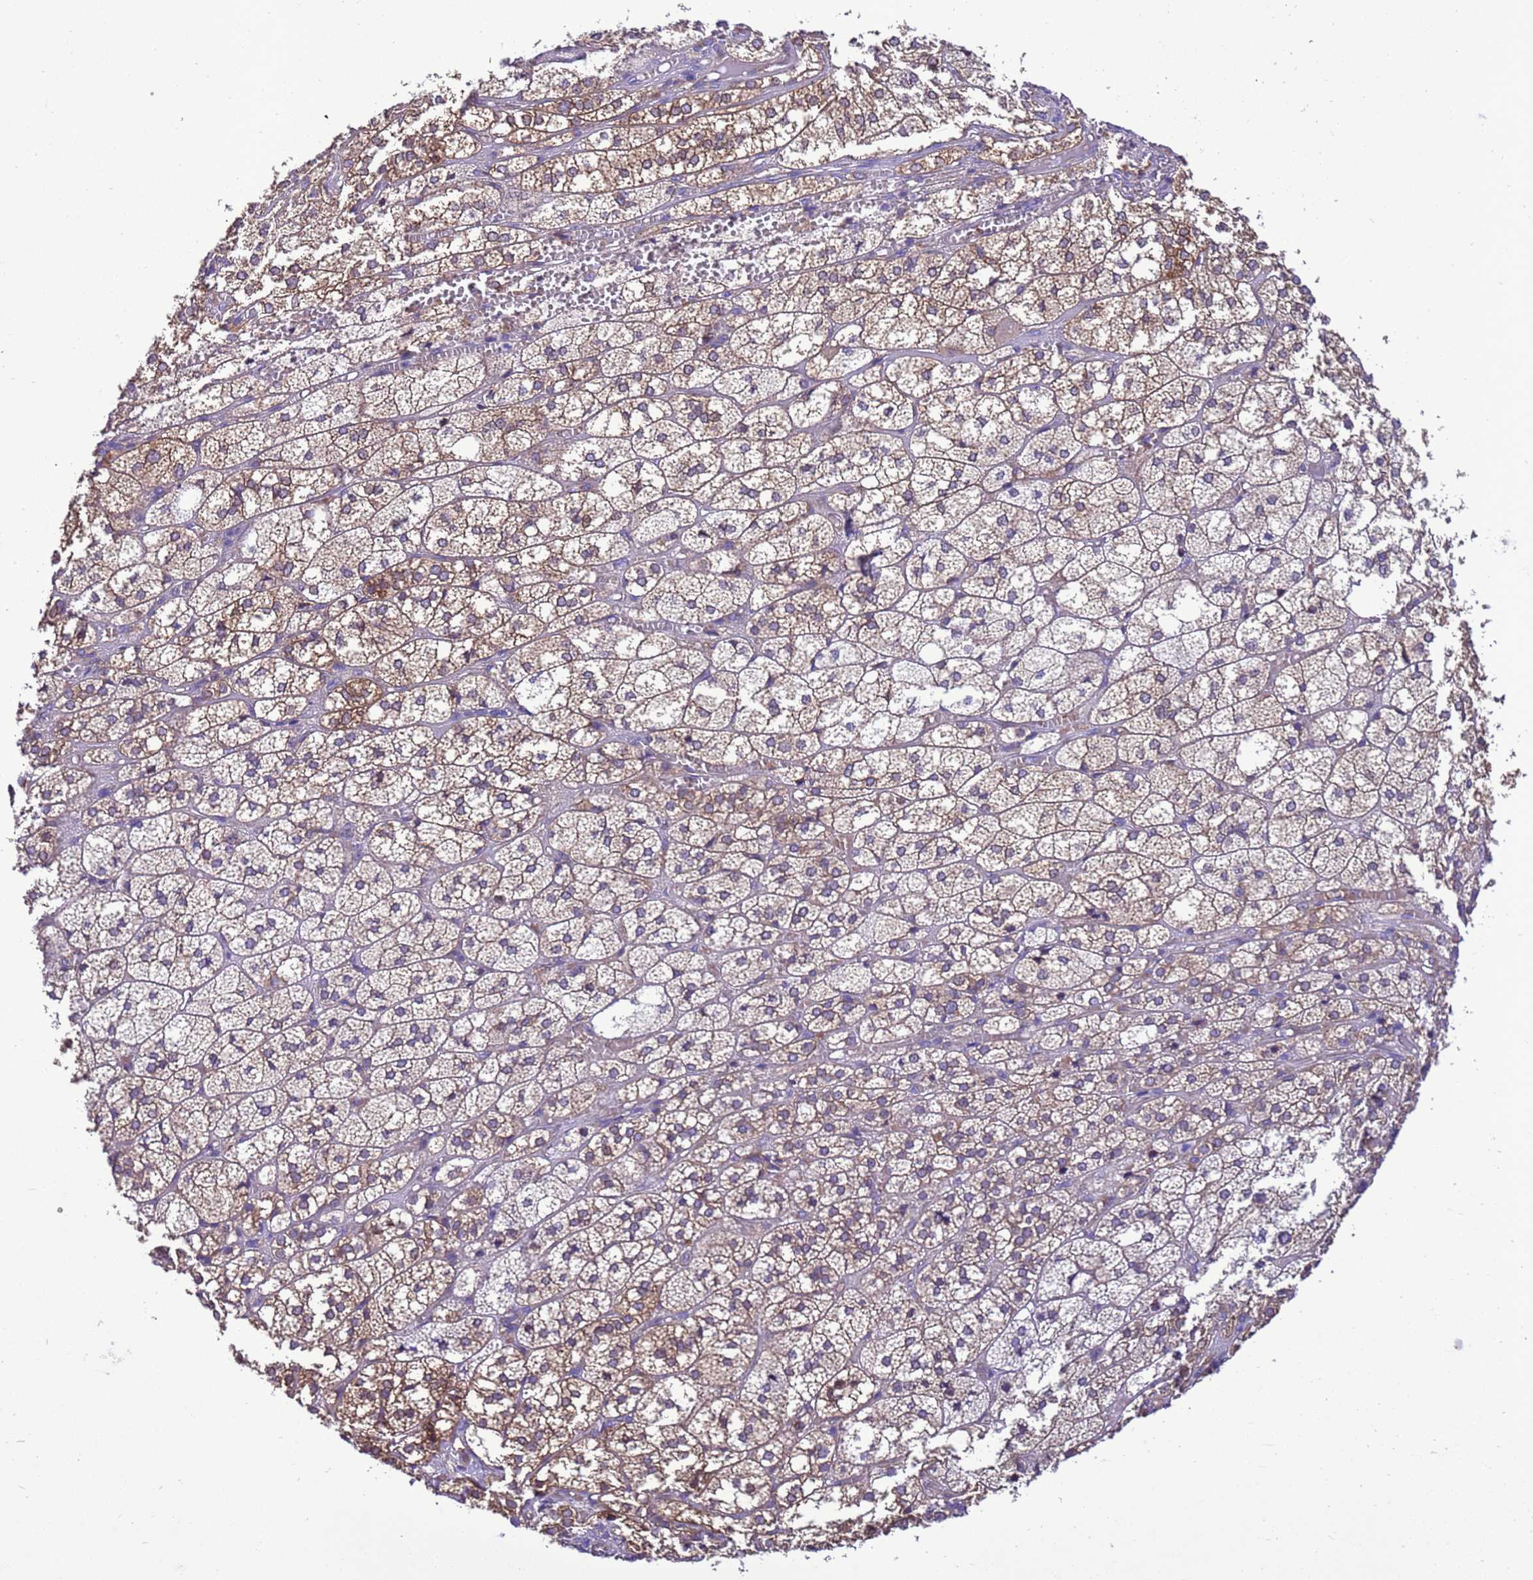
{"staining": {"intensity": "moderate", "quantity": "25%-75%", "location": "cytoplasmic/membranous"}, "tissue": "adrenal gland", "cell_type": "Glandular cells", "image_type": "normal", "snomed": [{"axis": "morphology", "description": "Normal tissue, NOS"}, {"axis": "topography", "description": "Adrenal gland"}], "caption": "Glandular cells show medium levels of moderate cytoplasmic/membranous expression in about 25%-75% of cells in normal human adrenal gland.", "gene": "RABEP2", "patient": {"sex": "female", "age": 61}}